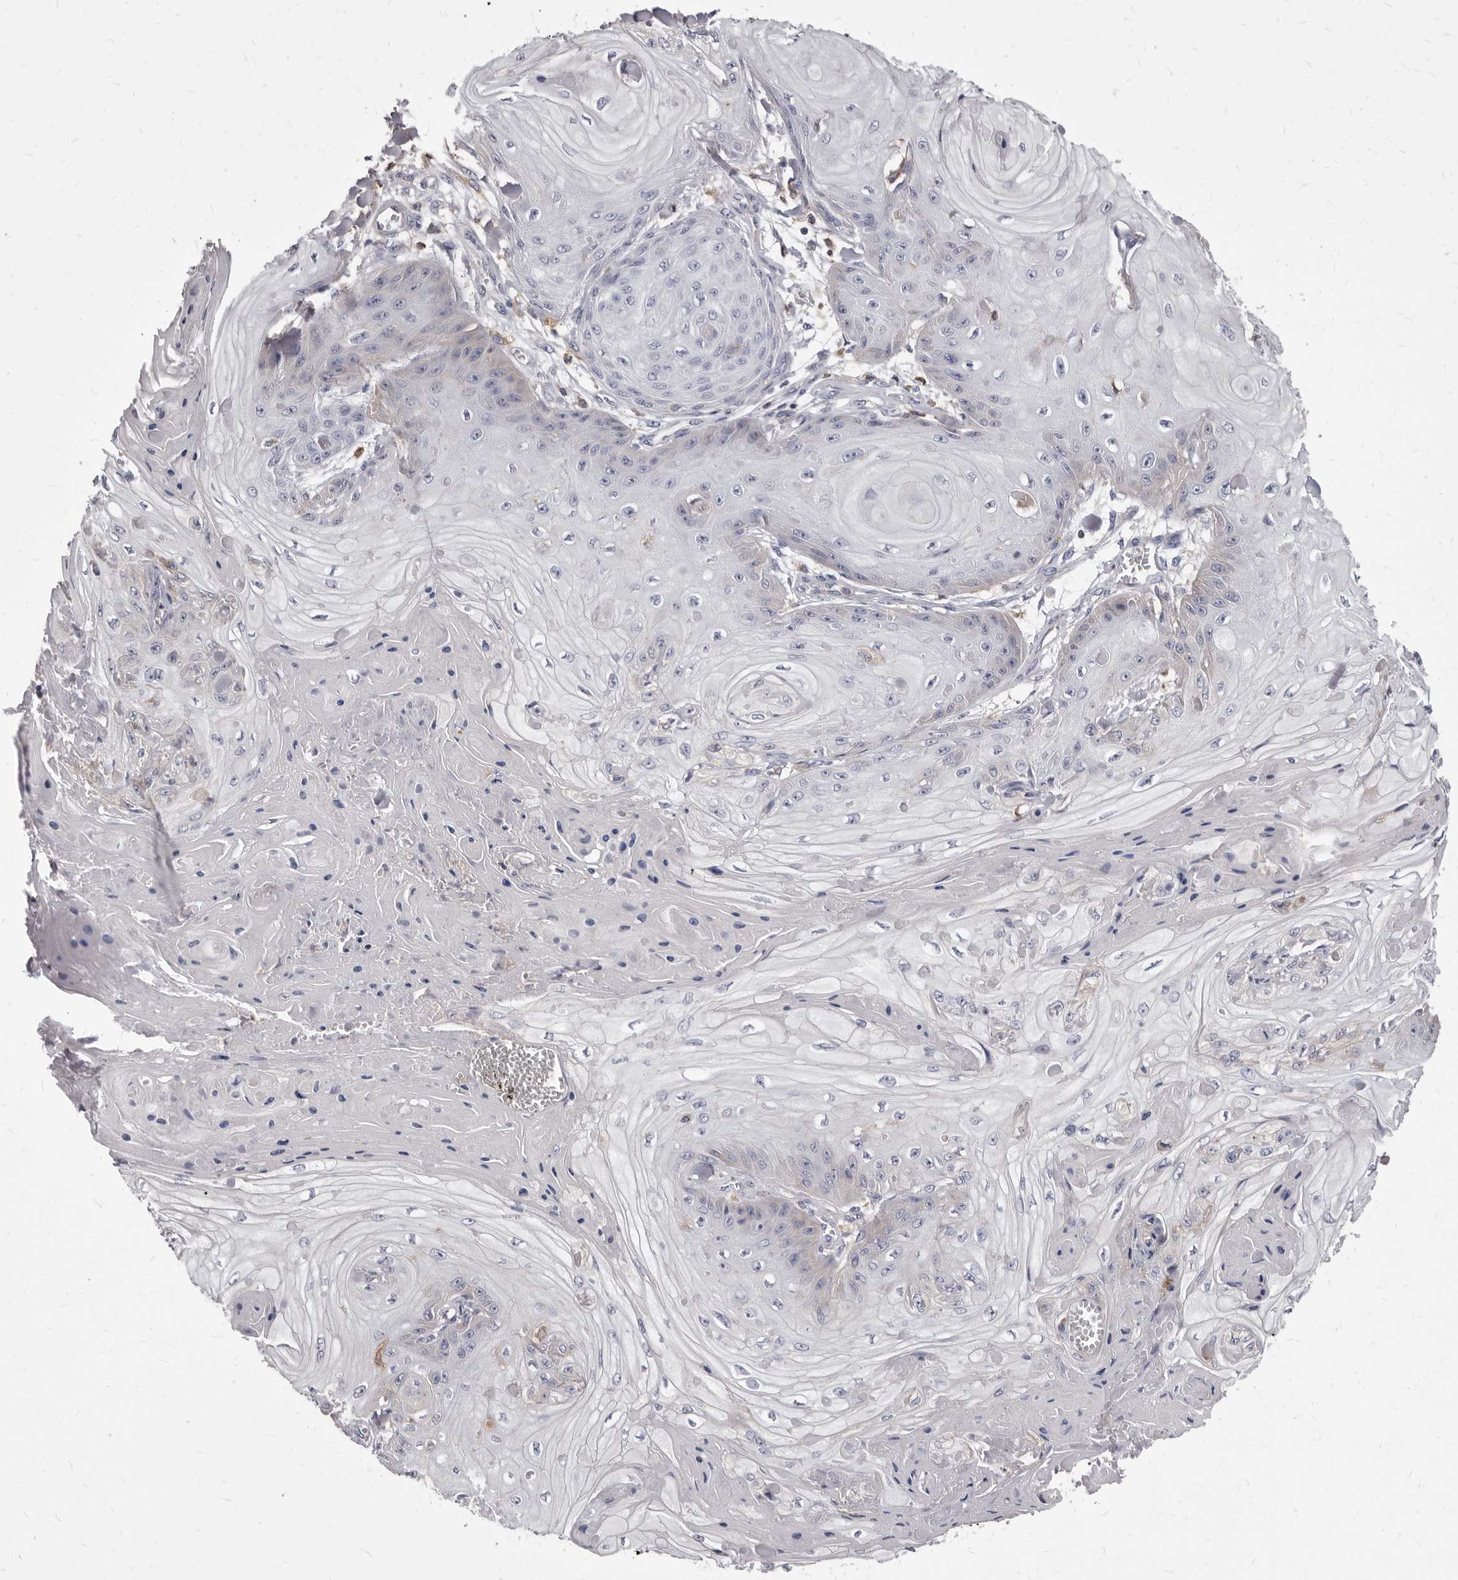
{"staining": {"intensity": "negative", "quantity": "none", "location": "none"}, "tissue": "skin cancer", "cell_type": "Tumor cells", "image_type": "cancer", "snomed": [{"axis": "morphology", "description": "Squamous cell carcinoma, NOS"}, {"axis": "topography", "description": "Skin"}], "caption": "Immunohistochemical staining of human skin cancer shows no significant expression in tumor cells.", "gene": "NIBAN1", "patient": {"sex": "male", "age": 74}}